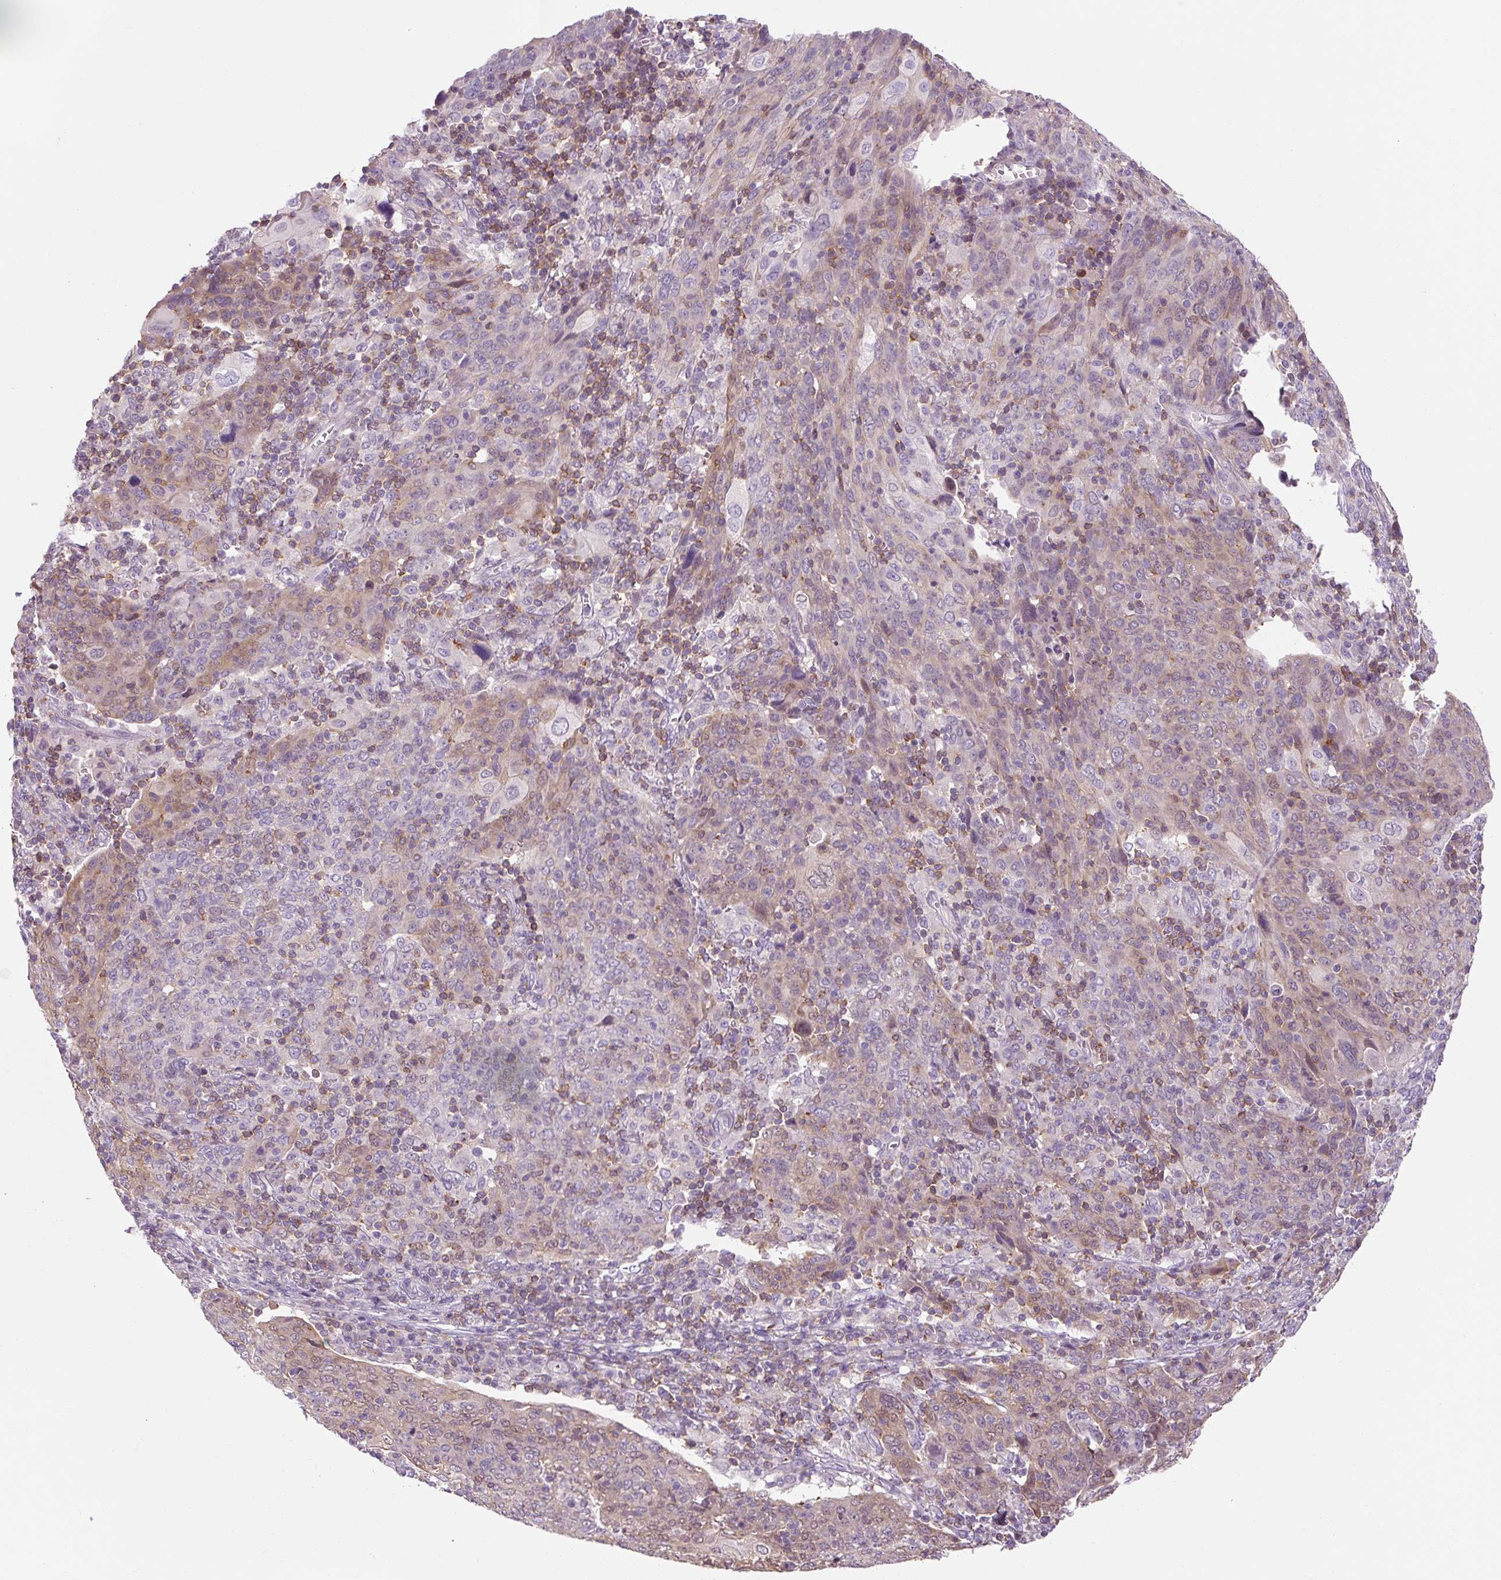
{"staining": {"intensity": "weak", "quantity": "25%-75%", "location": "cytoplasmic/membranous,nuclear"}, "tissue": "cervical cancer", "cell_type": "Tumor cells", "image_type": "cancer", "snomed": [{"axis": "morphology", "description": "Squamous cell carcinoma, NOS"}, {"axis": "topography", "description": "Cervix"}], "caption": "Cervical cancer (squamous cell carcinoma) was stained to show a protein in brown. There is low levels of weak cytoplasmic/membranous and nuclear positivity in approximately 25%-75% of tumor cells.", "gene": "TIGD2", "patient": {"sex": "female", "age": 67}}